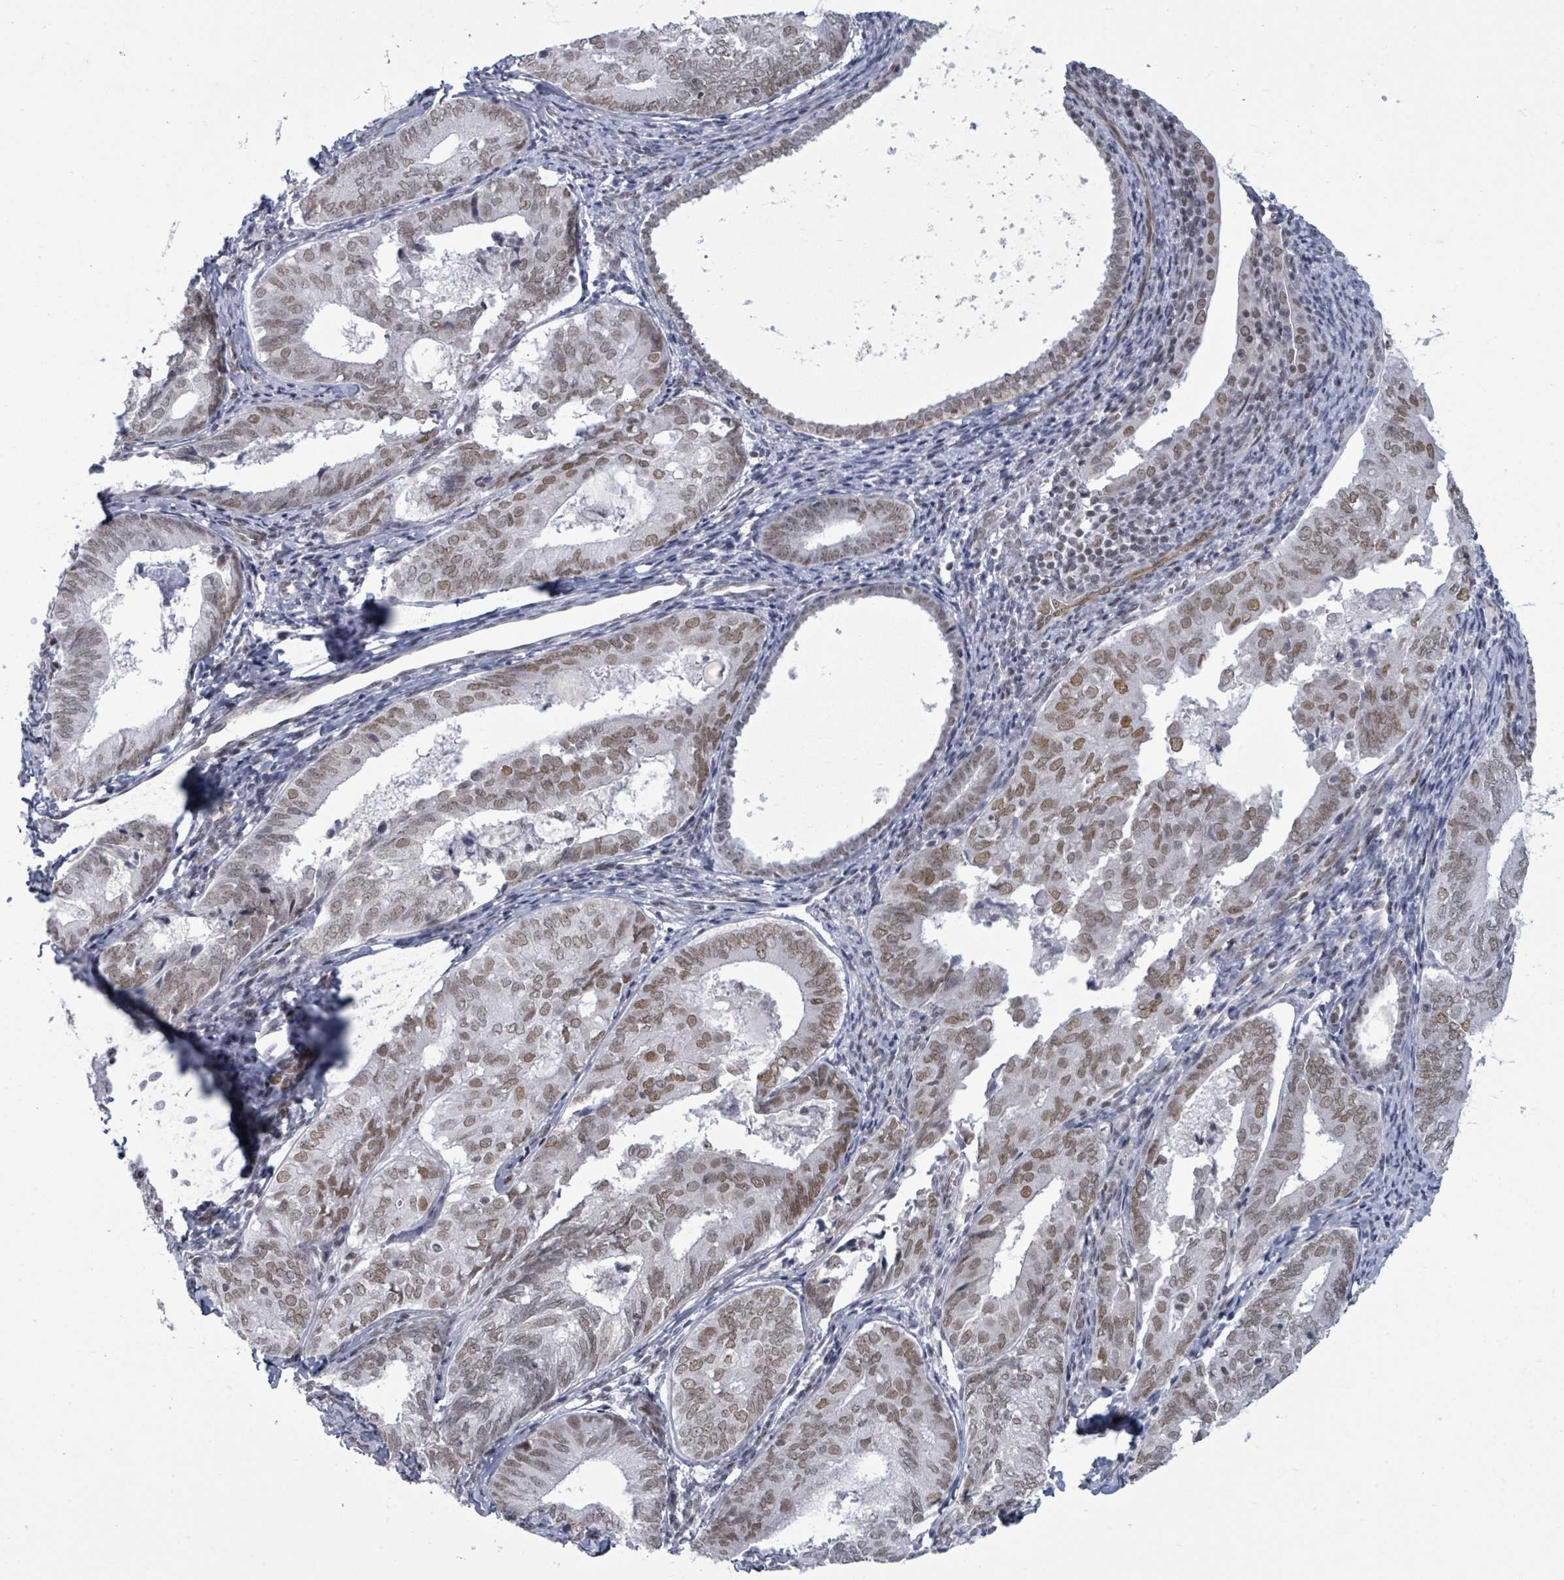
{"staining": {"intensity": "moderate", "quantity": ">75%", "location": "nuclear"}, "tissue": "endometrial cancer", "cell_type": "Tumor cells", "image_type": "cancer", "snomed": [{"axis": "morphology", "description": "Adenocarcinoma, NOS"}, {"axis": "topography", "description": "Endometrium"}], "caption": "Immunohistochemical staining of human endometrial cancer (adenocarcinoma) reveals medium levels of moderate nuclear protein staining in about >75% of tumor cells.", "gene": "ERCC5", "patient": {"sex": "female", "age": 87}}